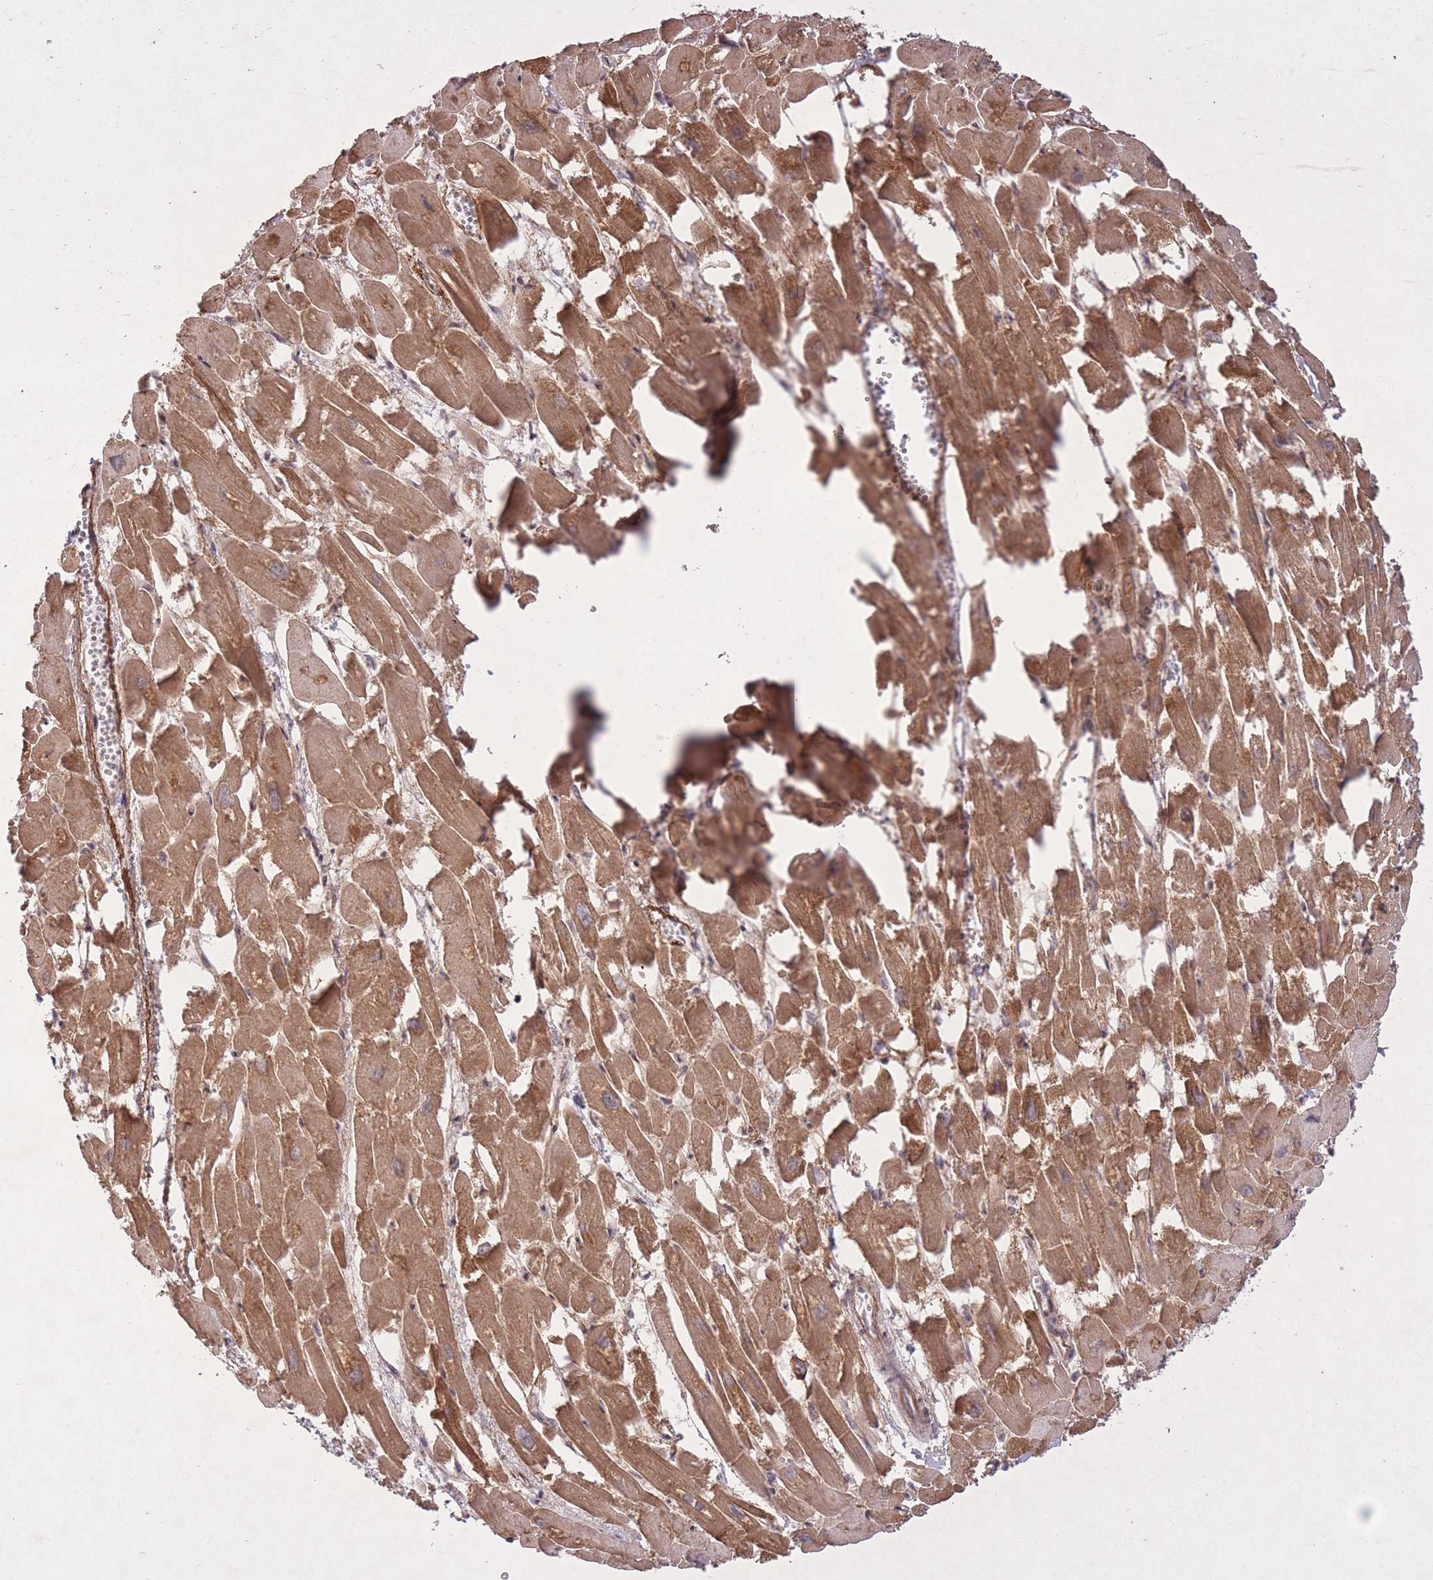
{"staining": {"intensity": "strong", "quantity": ">75%", "location": "cytoplasmic/membranous"}, "tissue": "heart muscle", "cell_type": "Cardiomyocytes", "image_type": "normal", "snomed": [{"axis": "morphology", "description": "Normal tissue, NOS"}, {"axis": "topography", "description": "Heart"}], "caption": "This micrograph demonstrates immunohistochemistry (IHC) staining of benign human heart muscle, with high strong cytoplasmic/membranous staining in approximately >75% of cardiomyocytes.", "gene": "ZNF391", "patient": {"sex": "male", "age": 54}}